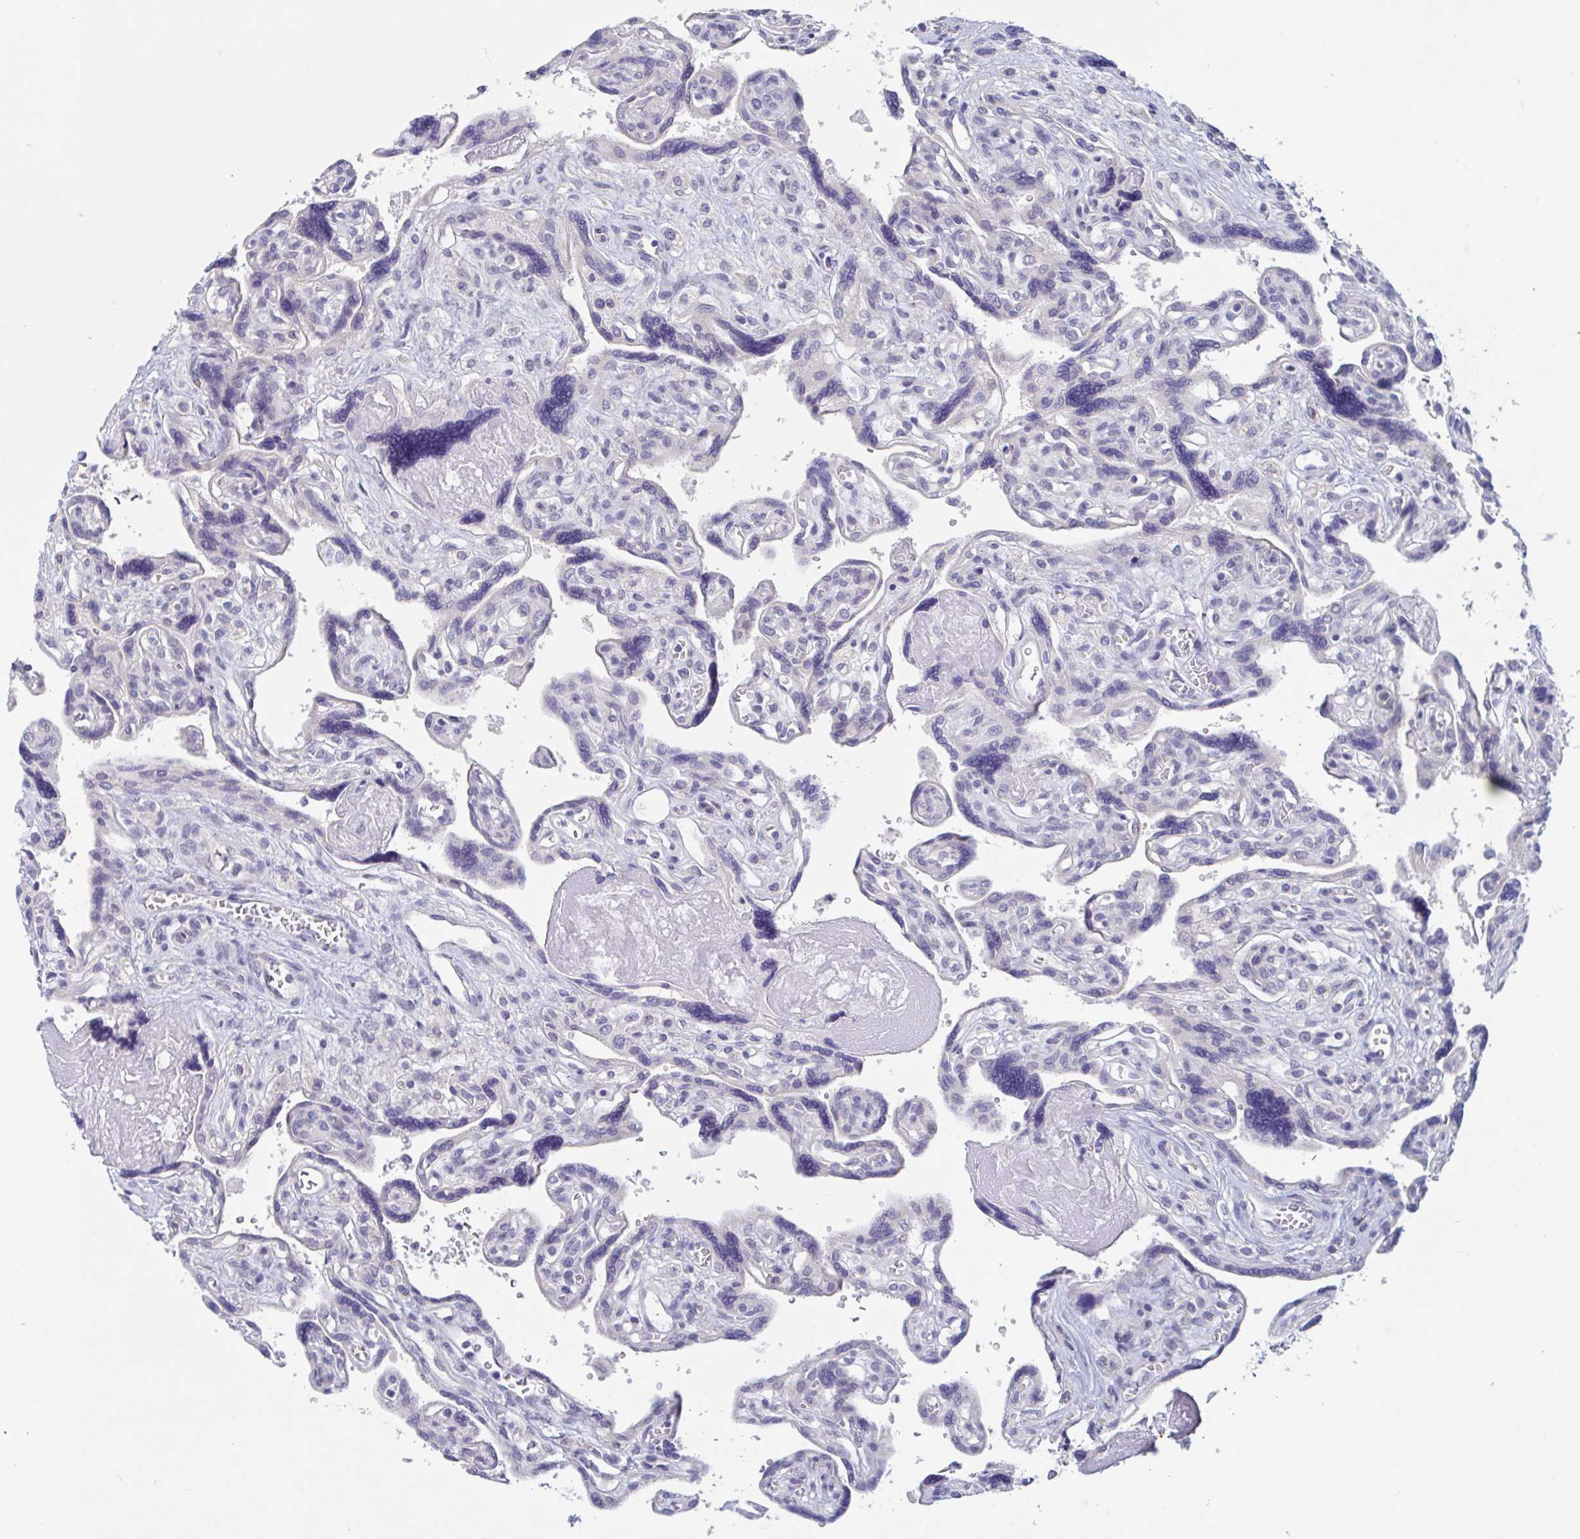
{"staining": {"intensity": "negative", "quantity": "none", "location": "none"}, "tissue": "placenta", "cell_type": "Trophoblastic cells", "image_type": "normal", "snomed": [{"axis": "morphology", "description": "Normal tissue, NOS"}, {"axis": "topography", "description": "Placenta"}], "caption": "A high-resolution histopathology image shows immunohistochemistry (IHC) staining of unremarkable placenta, which reveals no significant expression in trophoblastic cells.", "gene": "UNKL", "patient": {"sex": "female", "age": 39}}